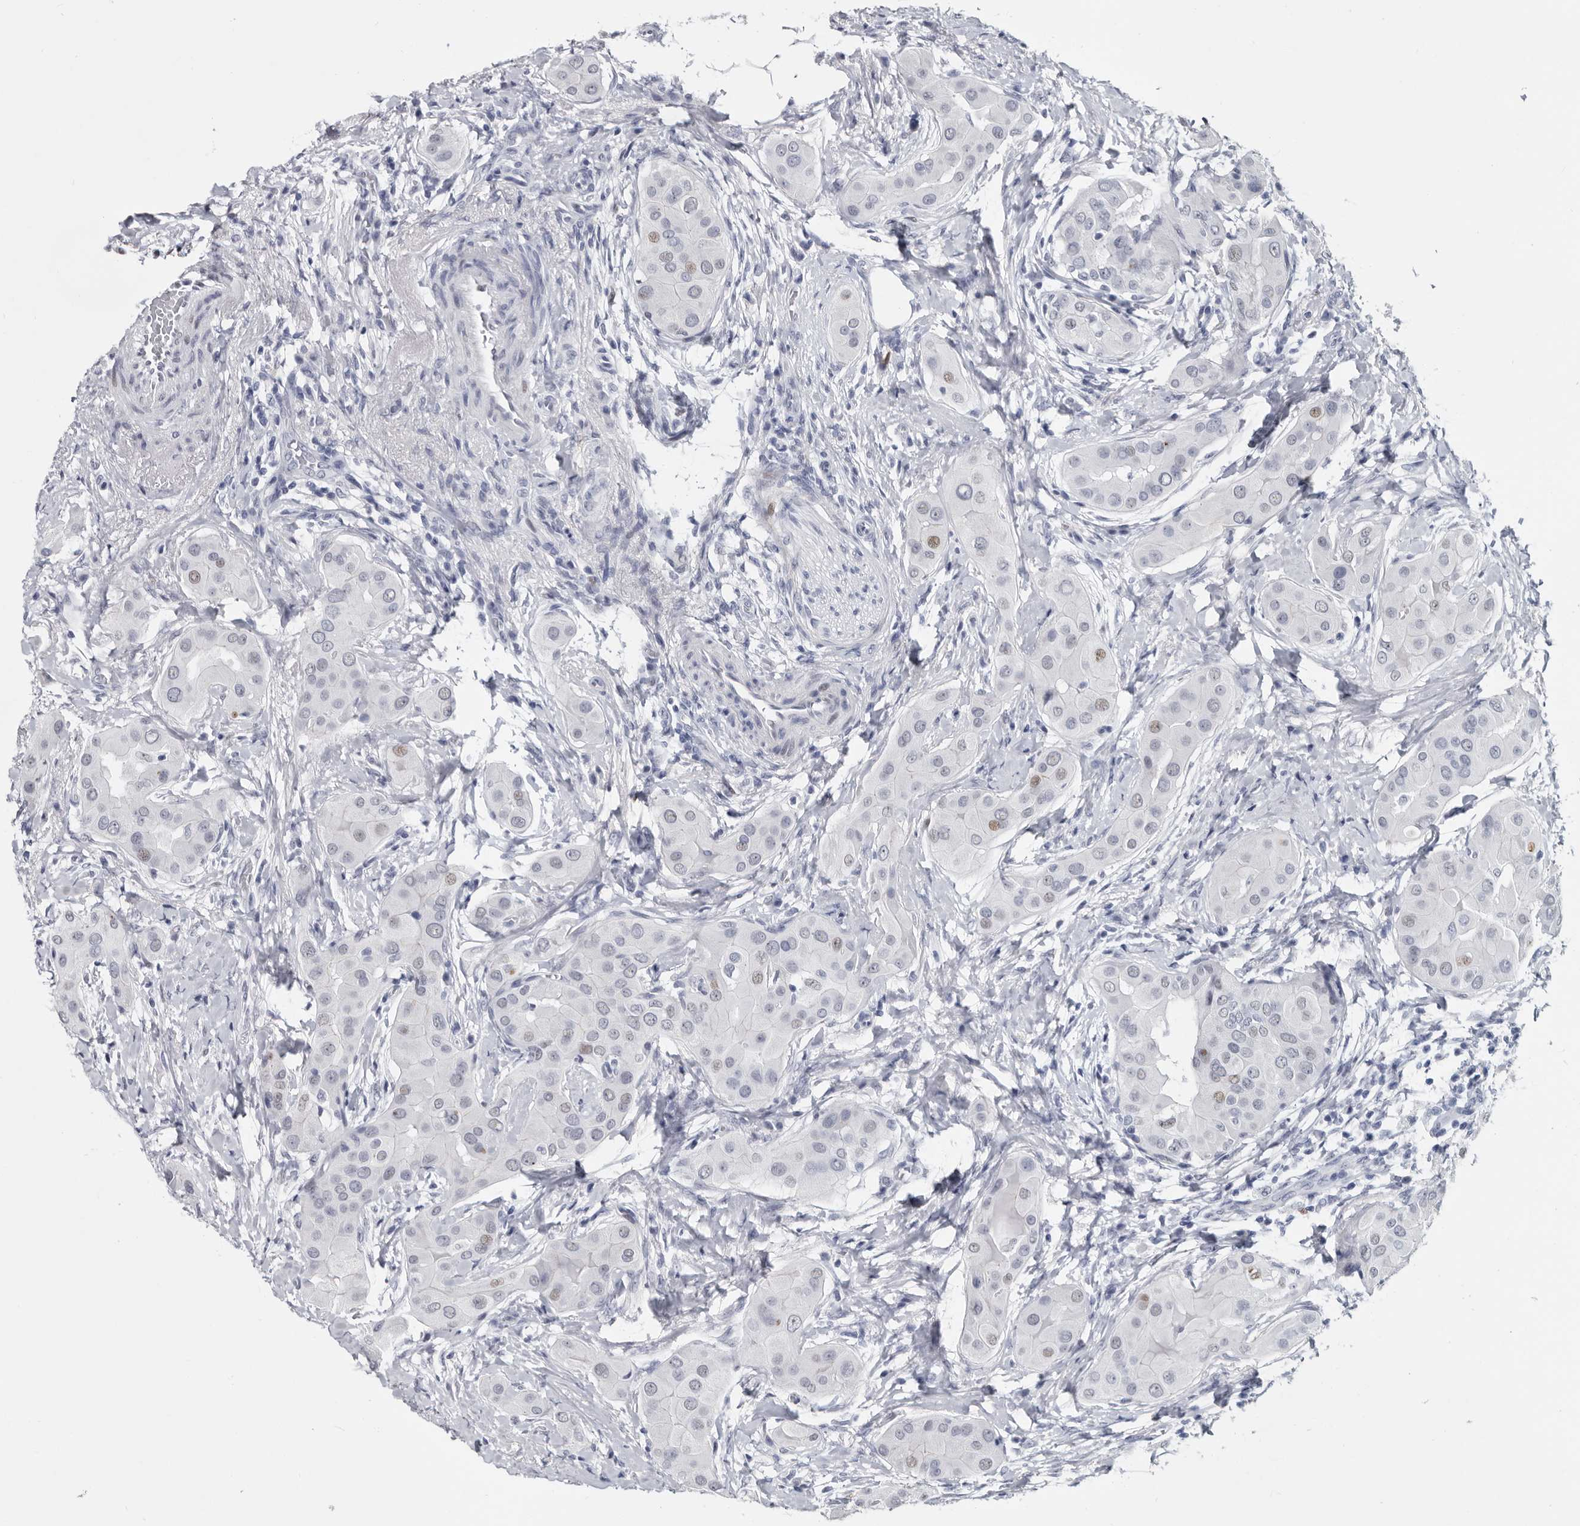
{"staining": {"intensity": "moderate", "quantity": "<25%", "location": "nuclear"}, "tissue": "thyroid cancer", "cell_type": "Tumor cells", "image_type": "cancer", "snomed": [{"axis": "morphology", "description": "Papillary adenocarcinoma, NOS"}, {"axis": "topography", "description": "Thyroid gland"}], "caption": "An immunohistochemistry image of tumor tissue is shown. Protein staining in brown shows moderate nuclear positivity in thyroid cancer (papillary adenocarcinoma) within tumor cells. The staining was performed using DAB (3,3'-diaminobenzidine) to visualize the protein expression in brown, while the nuclei were stained in blue with hematoxylin (Magnification: 20x).", "gene": "WRAP73", "patient": {"sex": "male", "age": 33}}